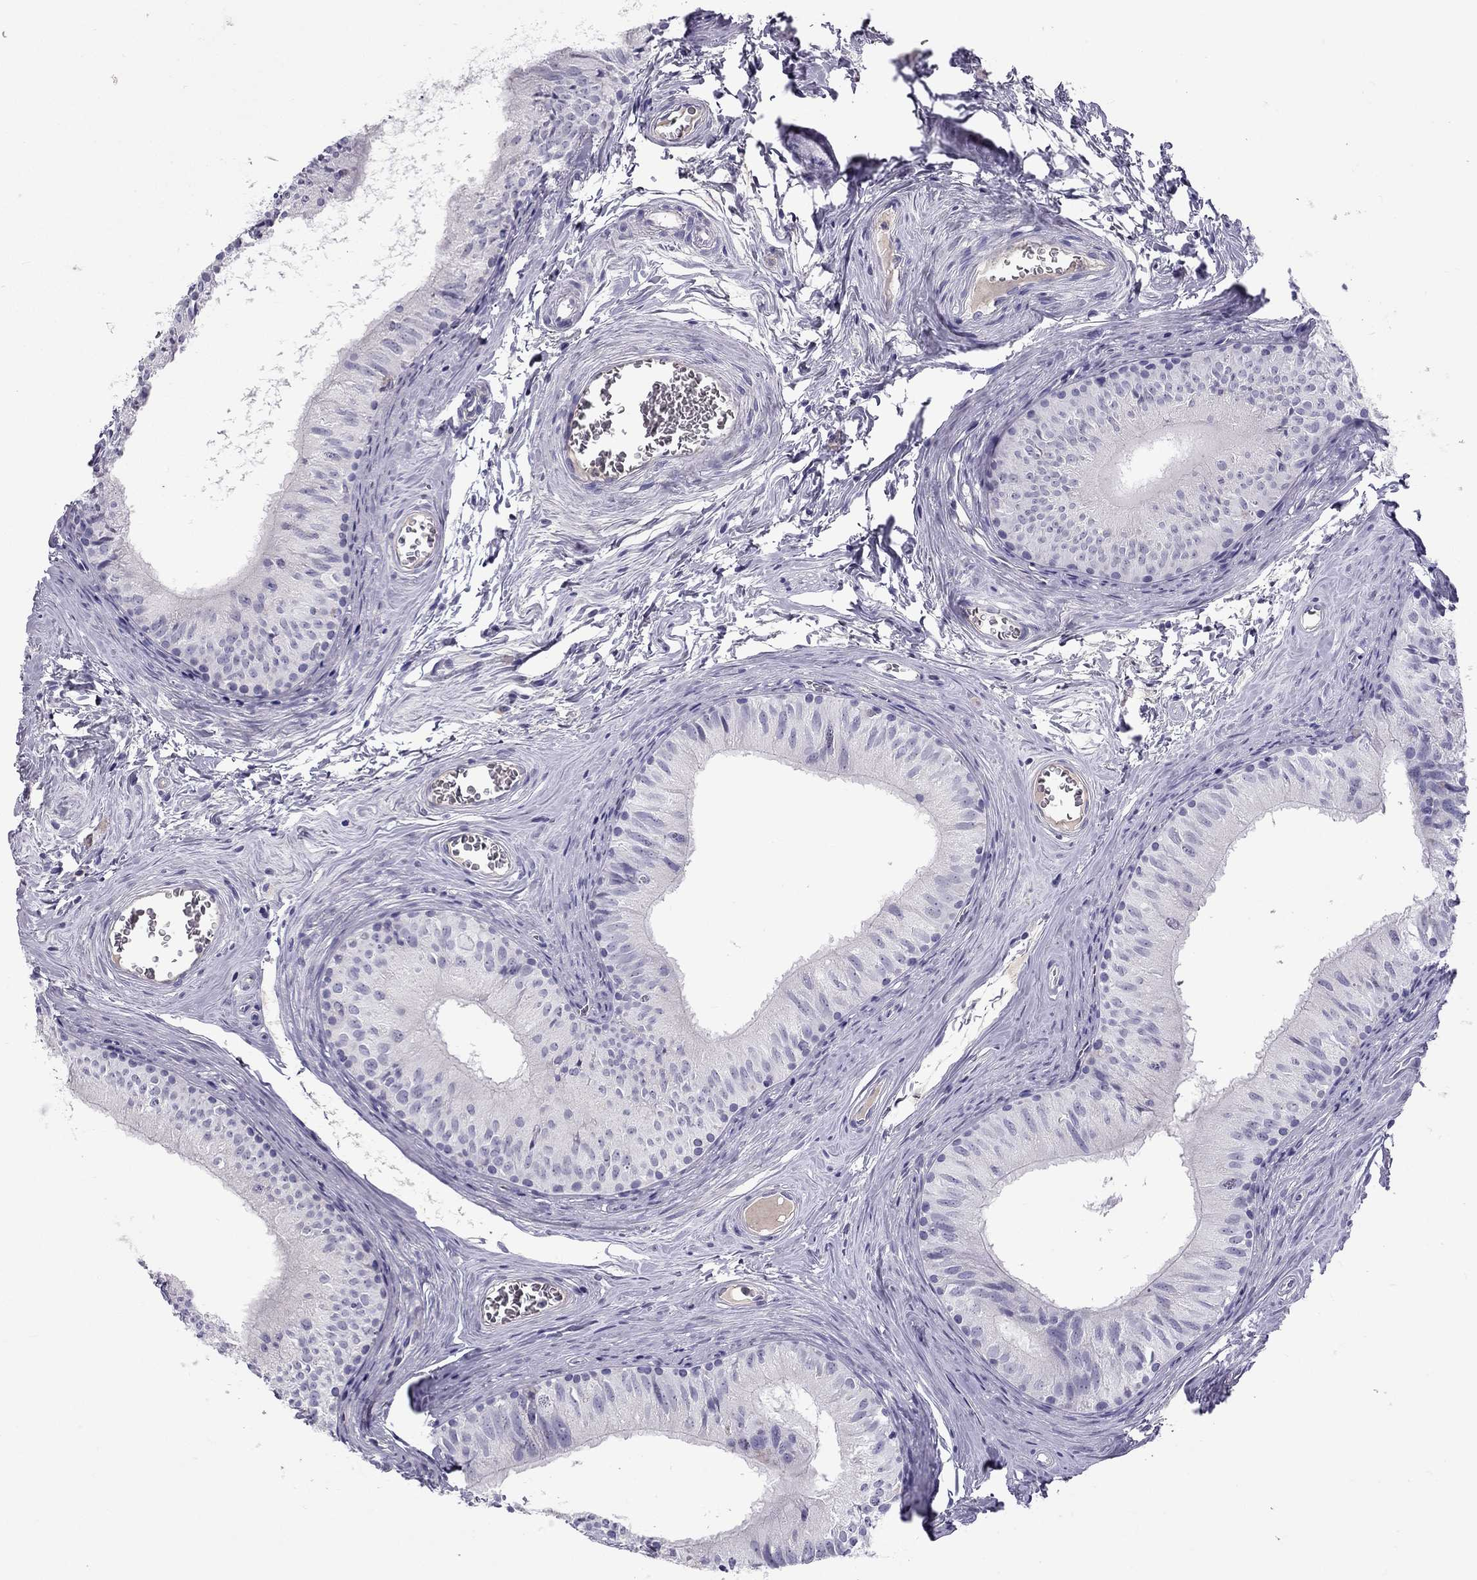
{"staining": {"intensity": "negative", "quantity": "none", "location": "none"}, "tissue": "epididymis", "cell_type": "Glandular cells", "image_type": "normal", "snomed": [{"axis": "morphology", "description": "Normal tissue, NOS"}, {"axis": "topography", "description": "Epididymis"}], "caption": "This is a image of IHC staining of unremarkable epididymis, which shows no staining in glandular cells.", "gene": "STOML3", "patient": {"sex": "male", "age": 52}}